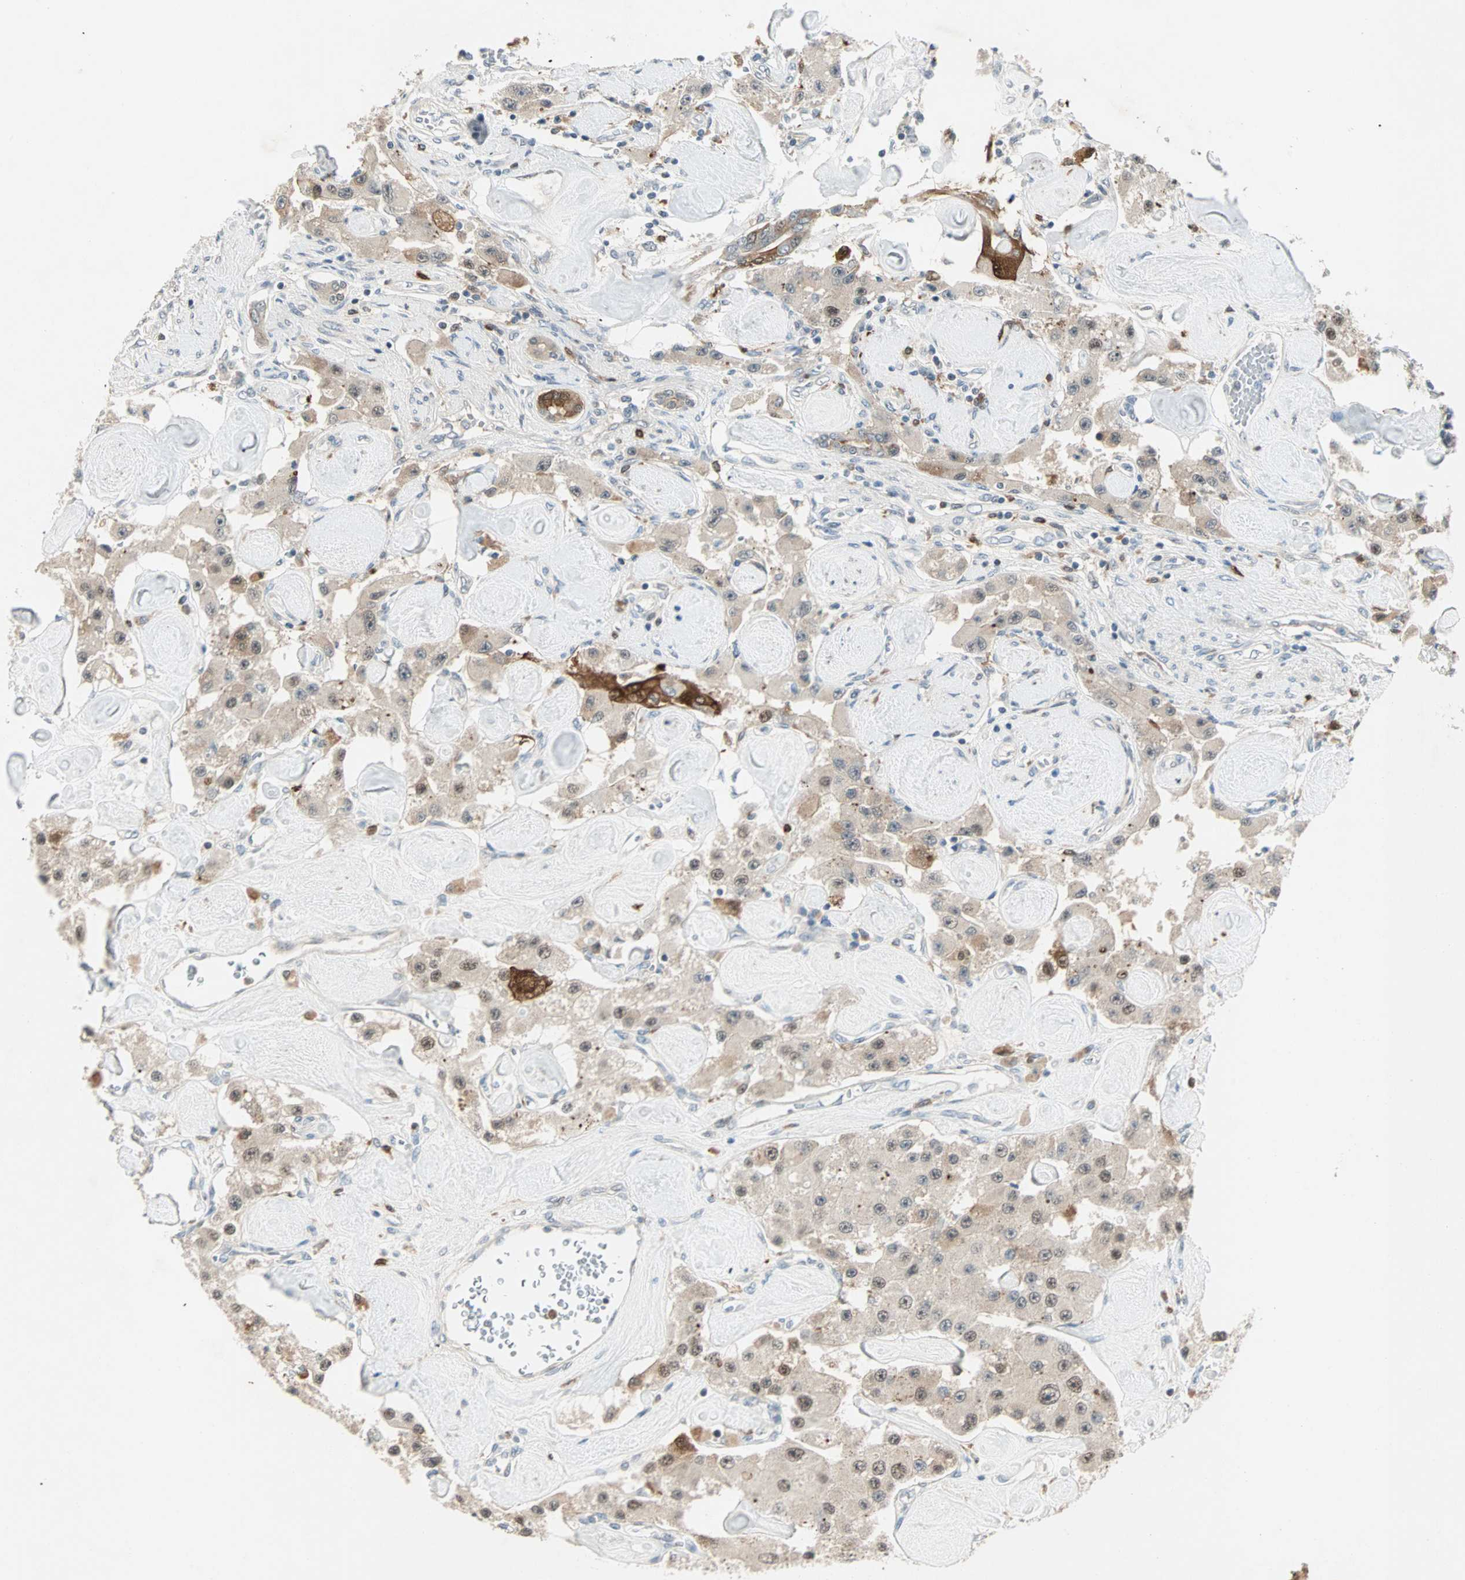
{"staining": {"intensity": "weak", "quantity": ">75%", "location": "cytoplasmic/membranous,nuclear"}, "tissue": "carcinoid", "cell_type": "Tumor cells", "image_type": "cancer", "snomed": [{"axis": "morphology", "description": "Carcinoid, malignant, NOS"}, {"axis": "topography", "description": "Pancreas"}], "caption": "Carcinoid stained with immunohistochemistry (IHC) displays weak cytoplasmic/membranous and nuclear staining in approximately >75% of tumor cells. (brown staining indicates protein expression, while blue staining denotes nuclei).", "gene": "RTL6", "patient": {"sex": "male", "age": 41}}